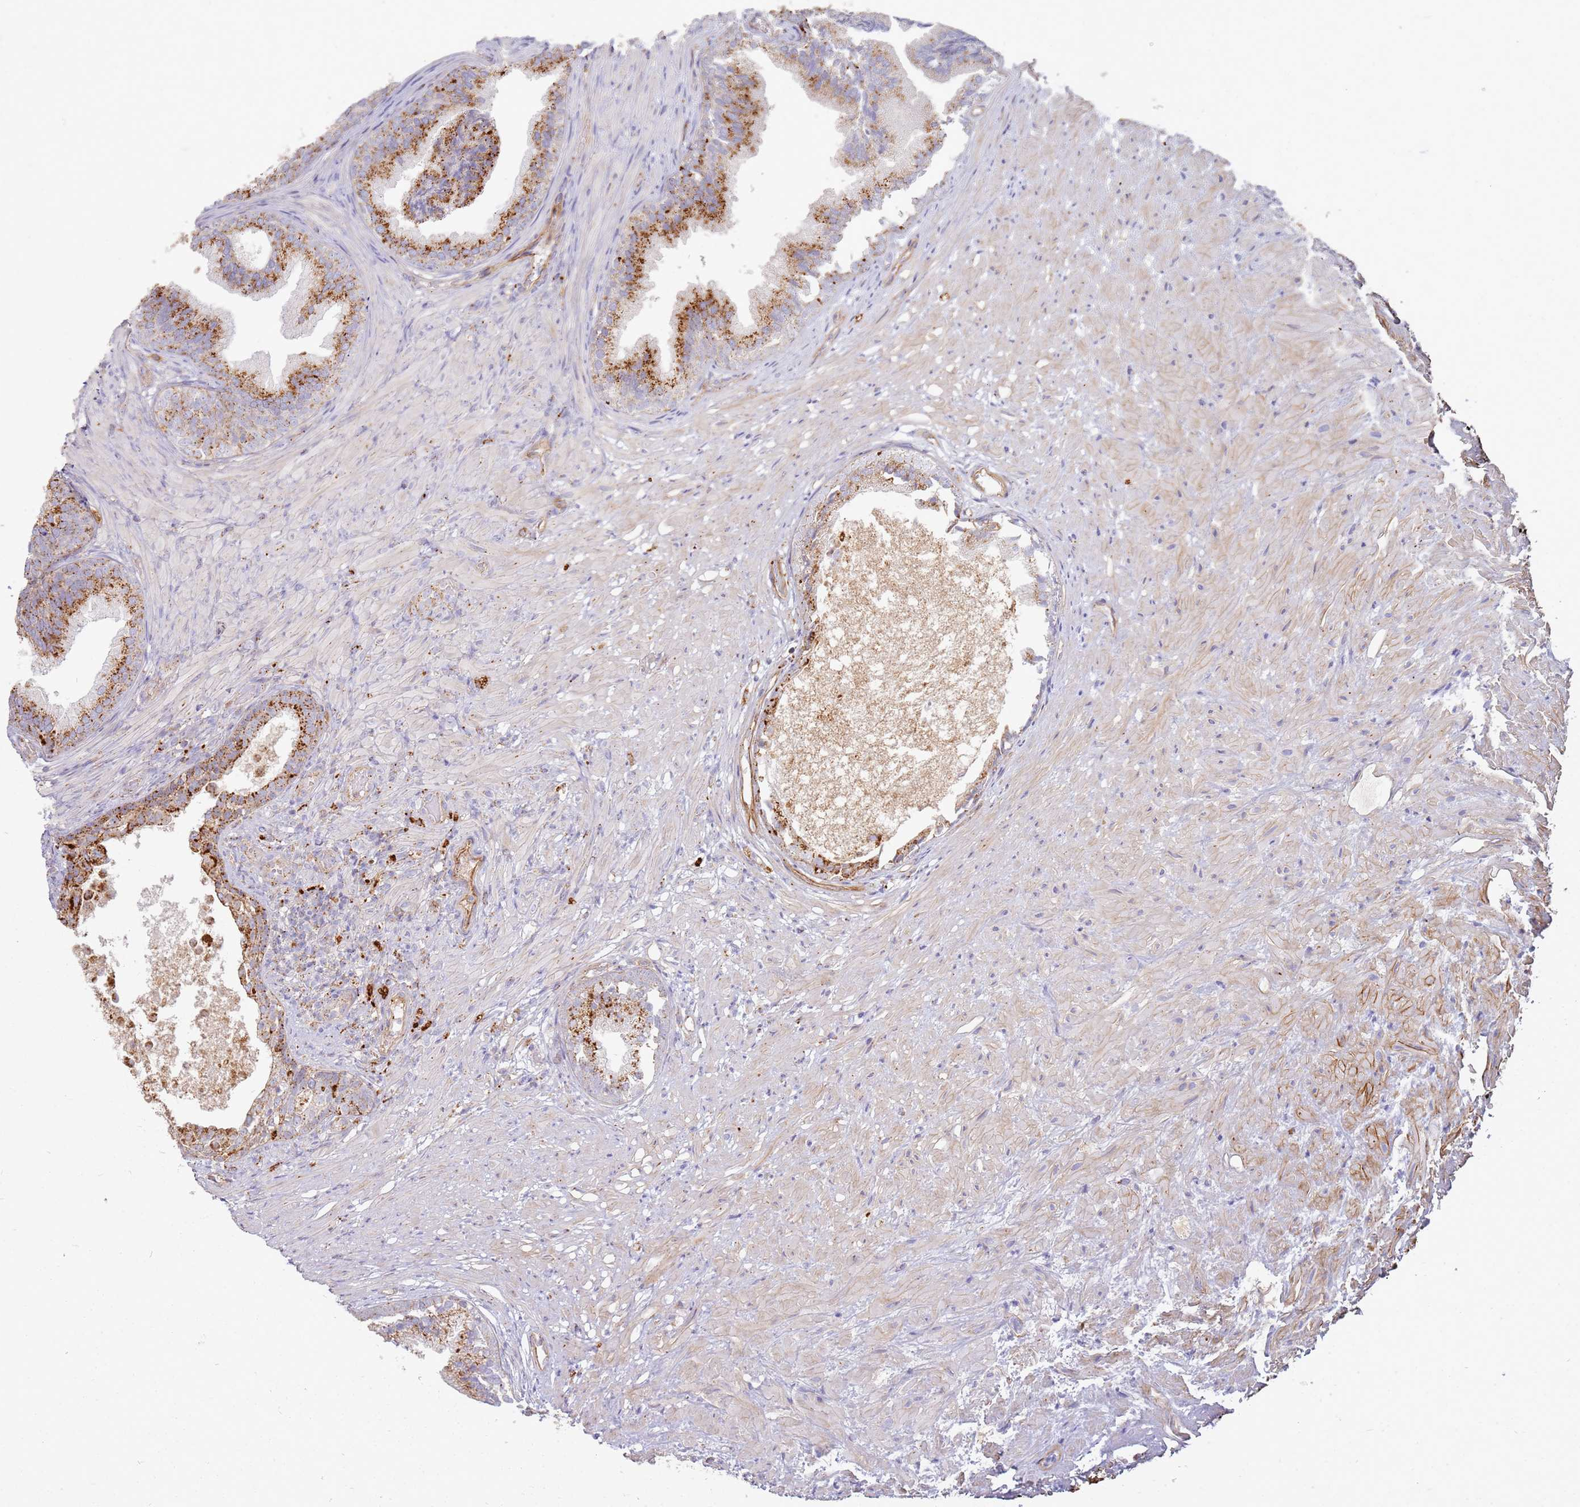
{"staining": {"intensity": "strong", "quantity": ">75%", "location": "cytoplasmic/membranous"}, "tissue": "prostate", "cell_type": "Glandular cells", "image_type": "normal", "snomed": [{"axis": "morphology", "description": "Normal tissue, NOS"}, {"axis": "topography", "description": "Prostate"}], "caption": "An image showing strong cytoplasmic/membranous positivity in about >75% of glandular cells in normal prostate, as visualized by brown immunohistochemical staining.", "gene": "TMEM229B", "patient": {"sex": "male", "age": 76}}